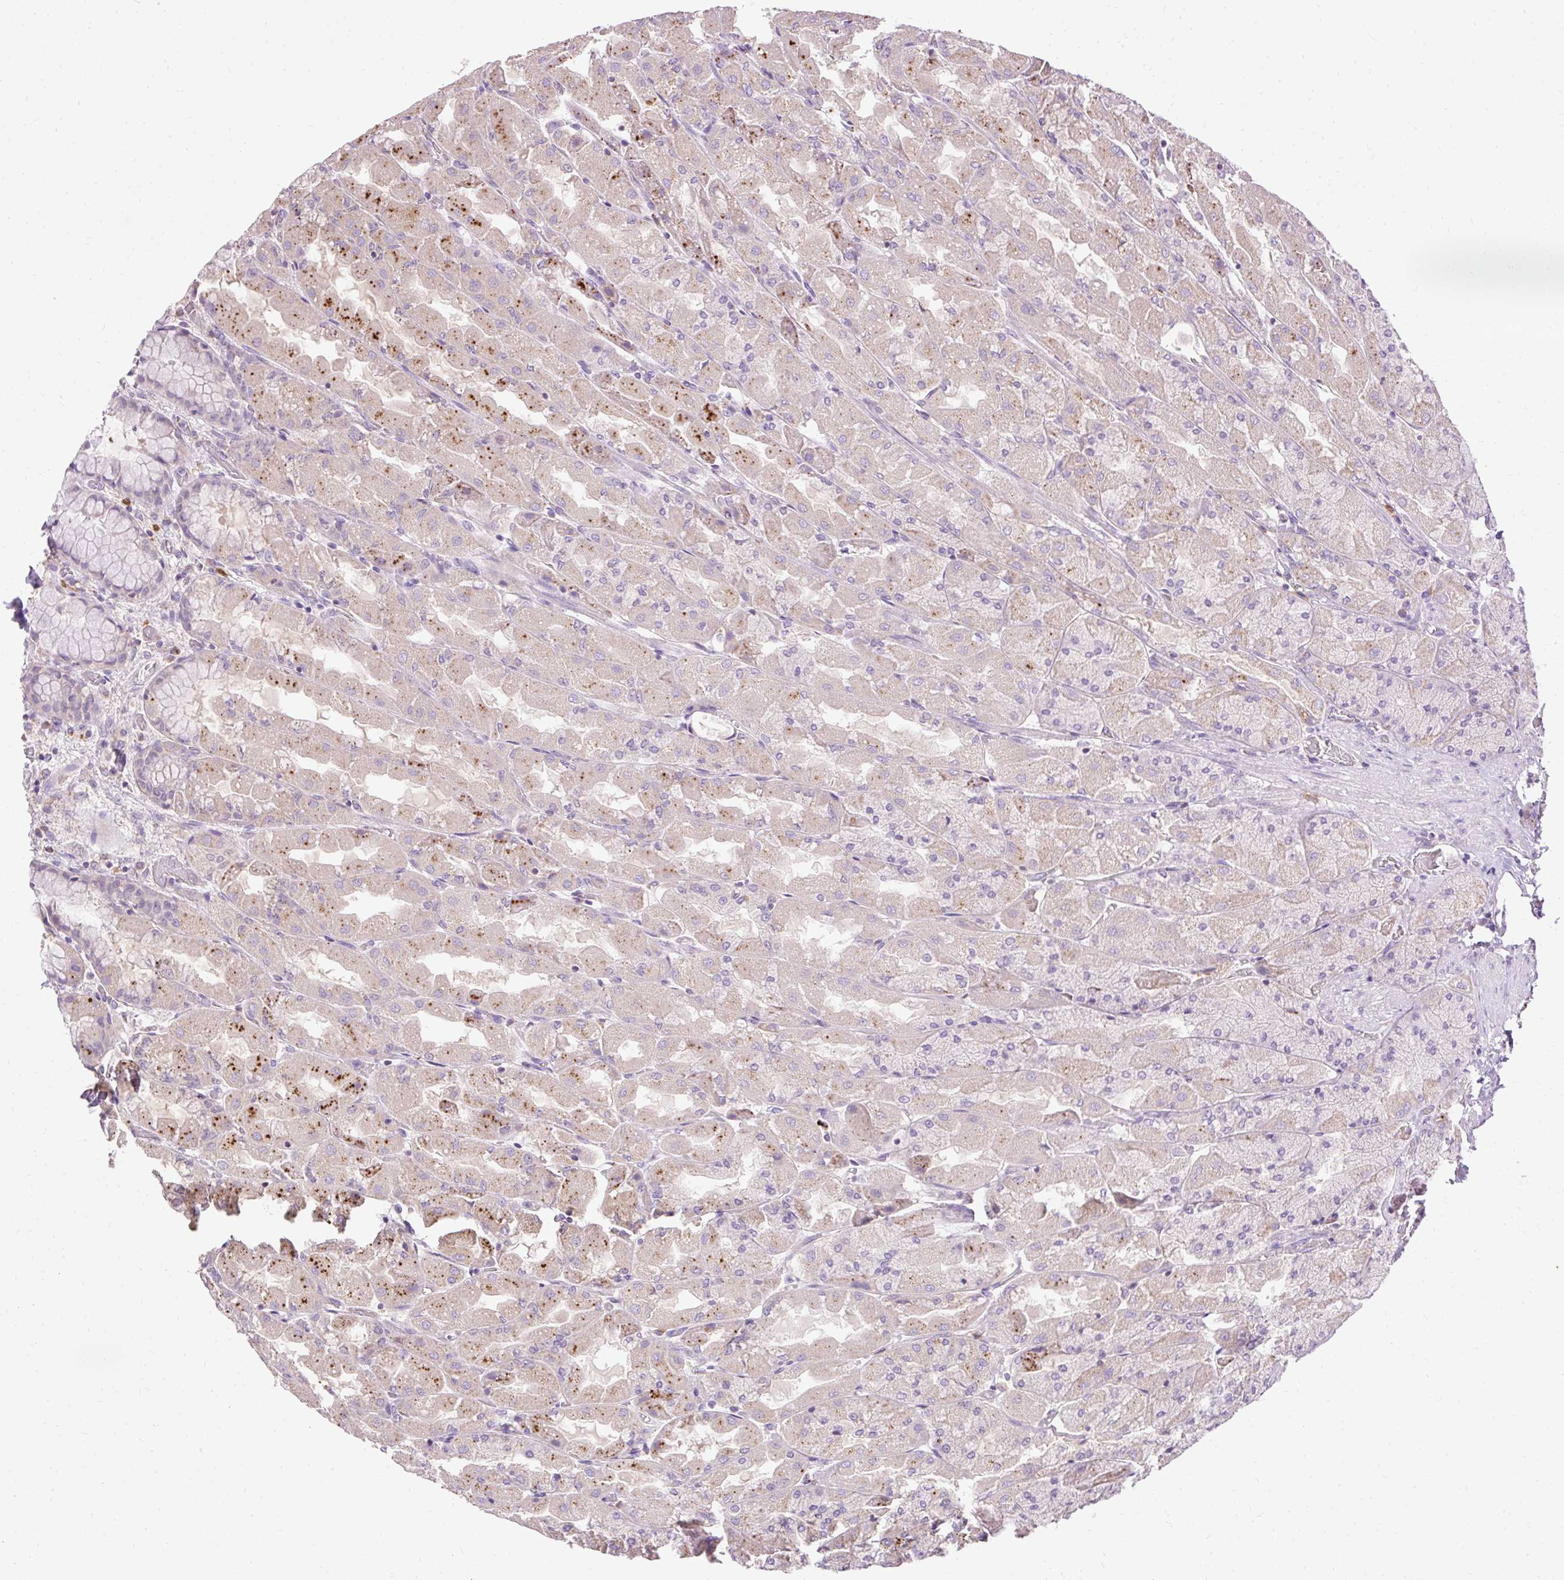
{"staining": {"intensity": "moderate", "quantity": "<25%", "location": "cytoplasmic/membranous"}, "tissue": "stomach", "cell_type": "Glandular cells", "image_type": "normal", "snomed": [{"axis": "morphology", "description": "Normal tissue, NOS"}, {"axis": "topography", "description": "Stomach"}], "caption": "Stomach stained for a protein (brown) demonstrates moderate cytoplasmic/membranous positive positivity in approximately <25% of glandular cells.", "gene": "HEXB", "patient": {"sex": "female", "age": 61}}